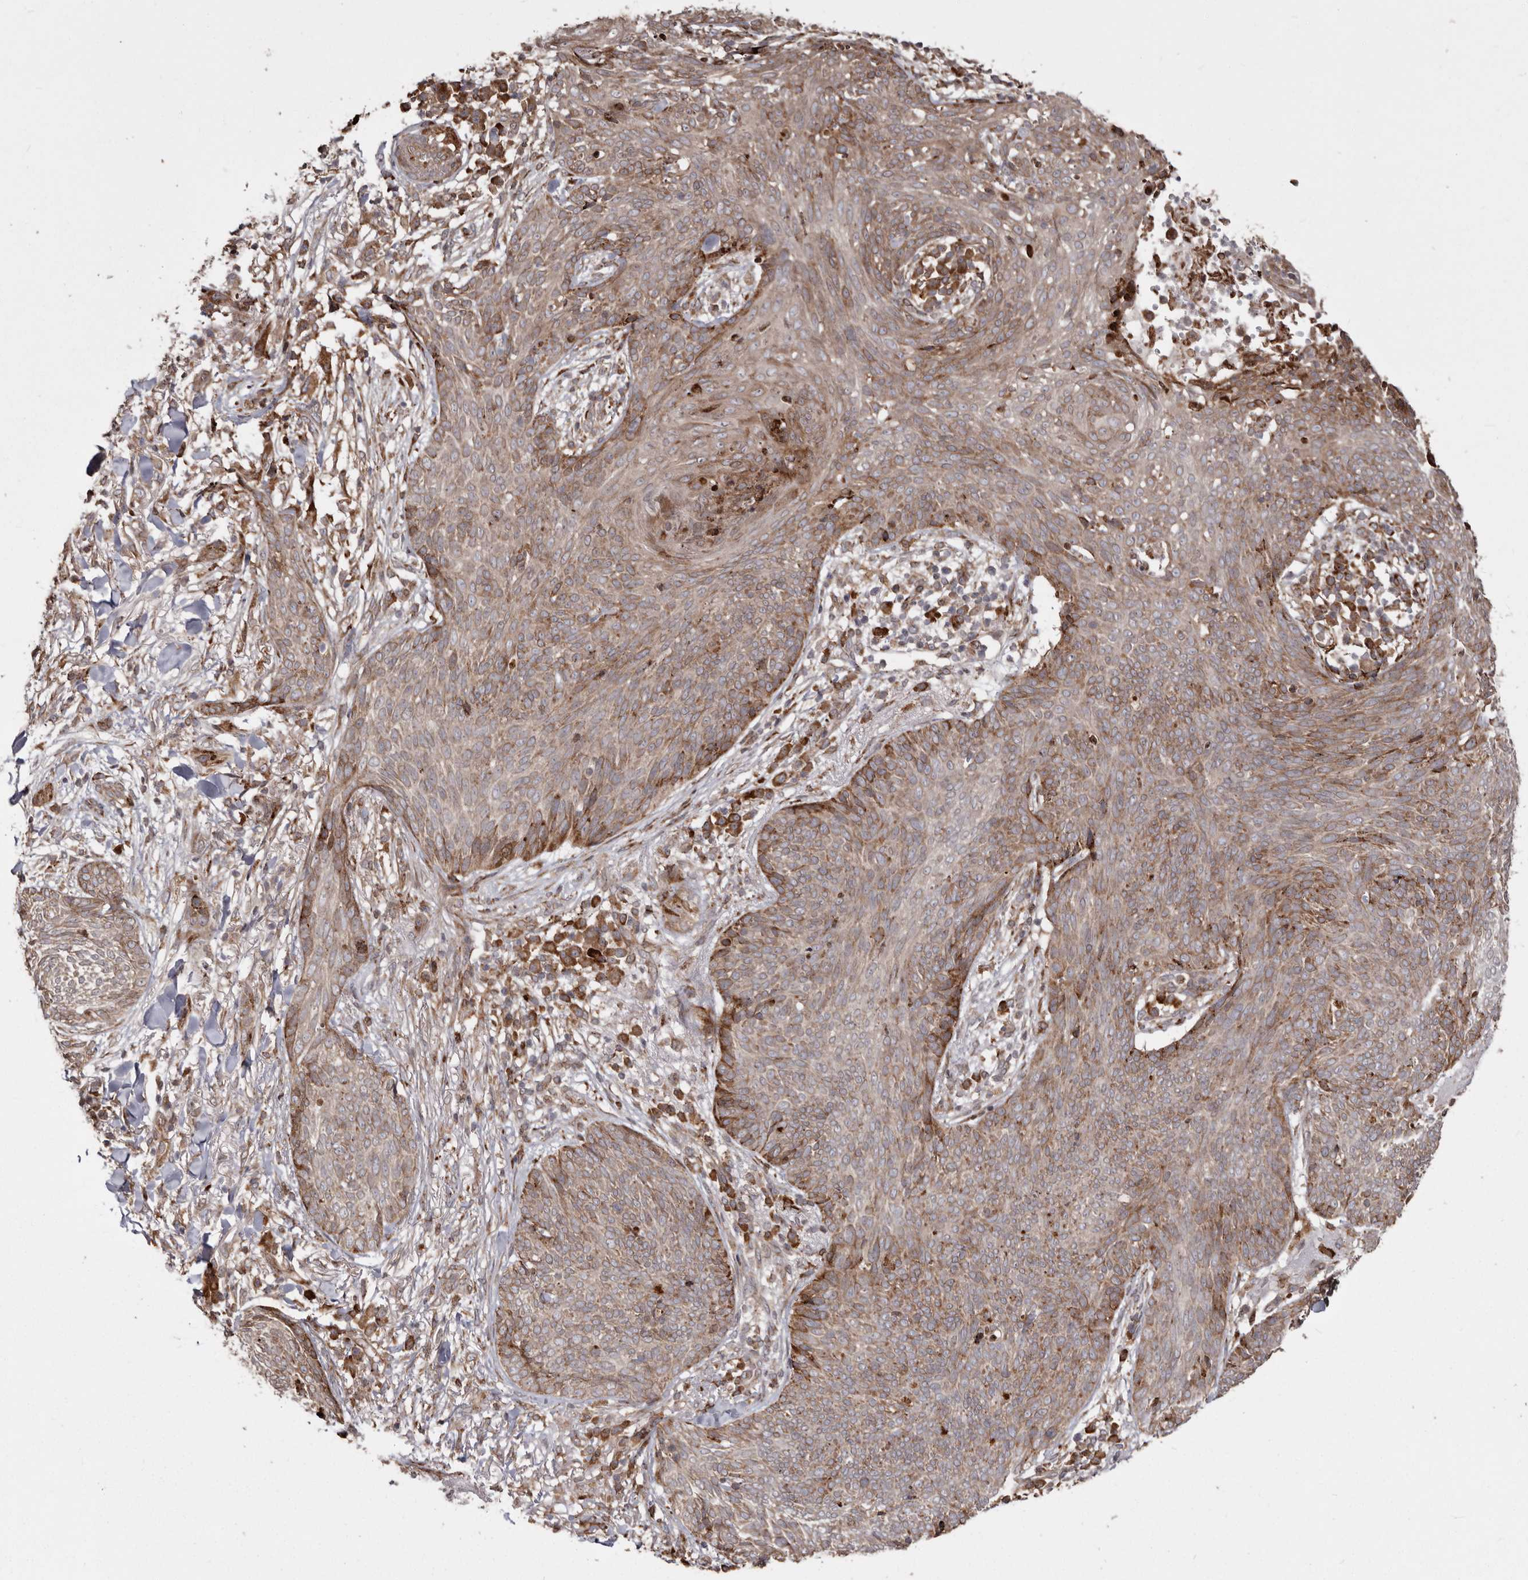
{"staining": {"intensity": "weak", "quantity": ">75%", "location": "cytoplasmic/membranous"}, "tissue": "skin cancer", "cell_type": "Tumor cells", "image_type": "cancer", "snomed": [{"axis": "morphology", "description": "Basal cell carcinoma"}, {"axis": "topography", "description": "Skin"}], "caption": "Skin cancer (basal cell carcinoma) was stained to show a protein in brown. There is low levels of weak cytoplasmic/membranous staining in about >75% of tumor cells.", "gene": "NUP43", "patient": {"sex": "male", "age": 85}}